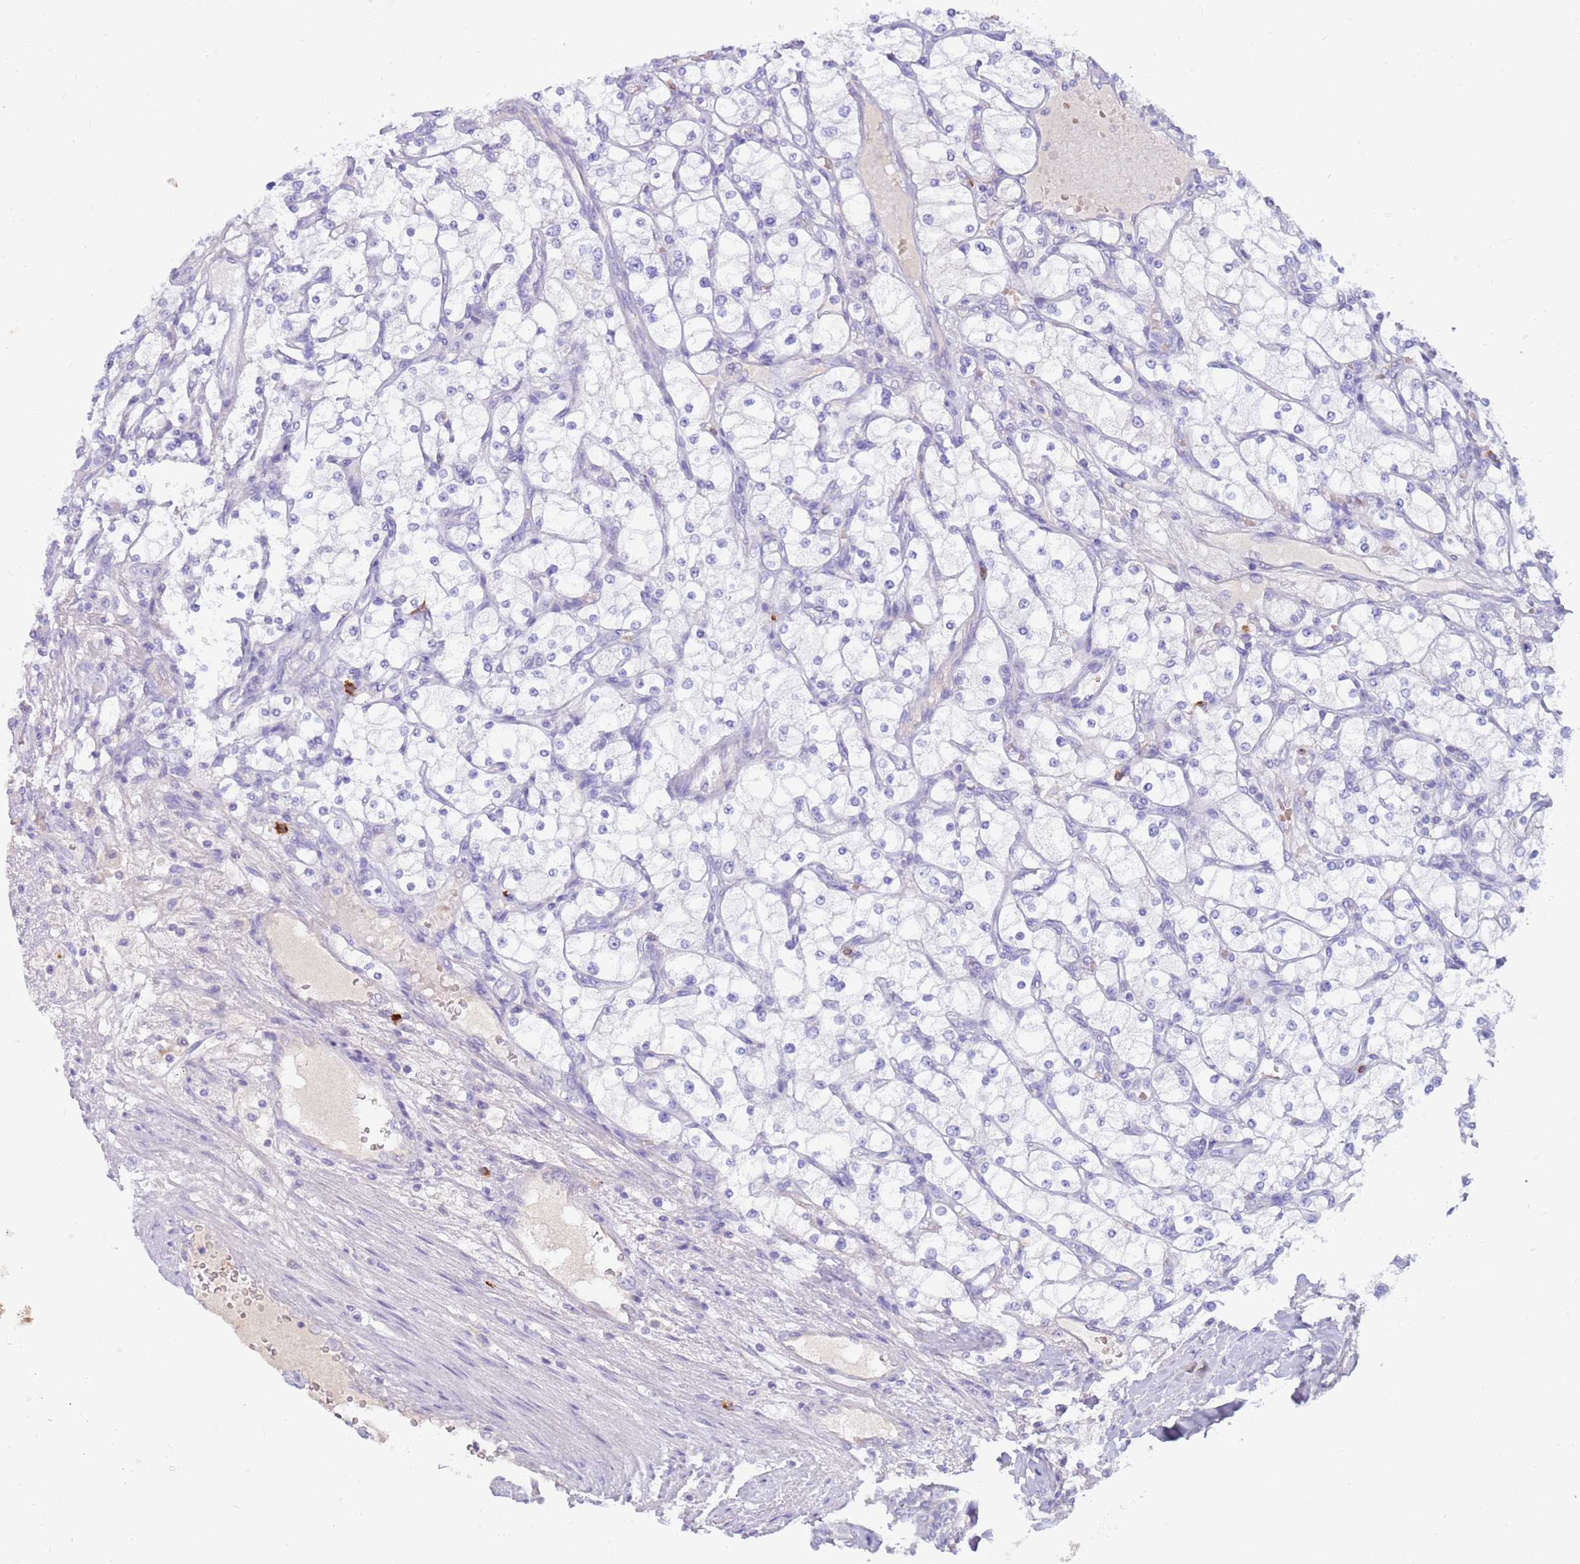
{"staining": {"intensity": "negative", "quantity": "none", "location": "none"}, "tissue": "renal cancer", "cell_type": "Tumor cells", "image_type": "cancer", "snomed": [{"axis": "morphology", "description": "Adenocarcinoma, NOS"}, {"axis": "topography", "description": "Kidney"}], "caption": "Immunohistochemistry image of renal cancer (adenocarcinoma) stained for a protein (brown), which exhibits no positivity in tumor cells. Nuclei are stained in blue.", "gene": "EVPLL", "patient": {"sex": "male", "age": 80}}